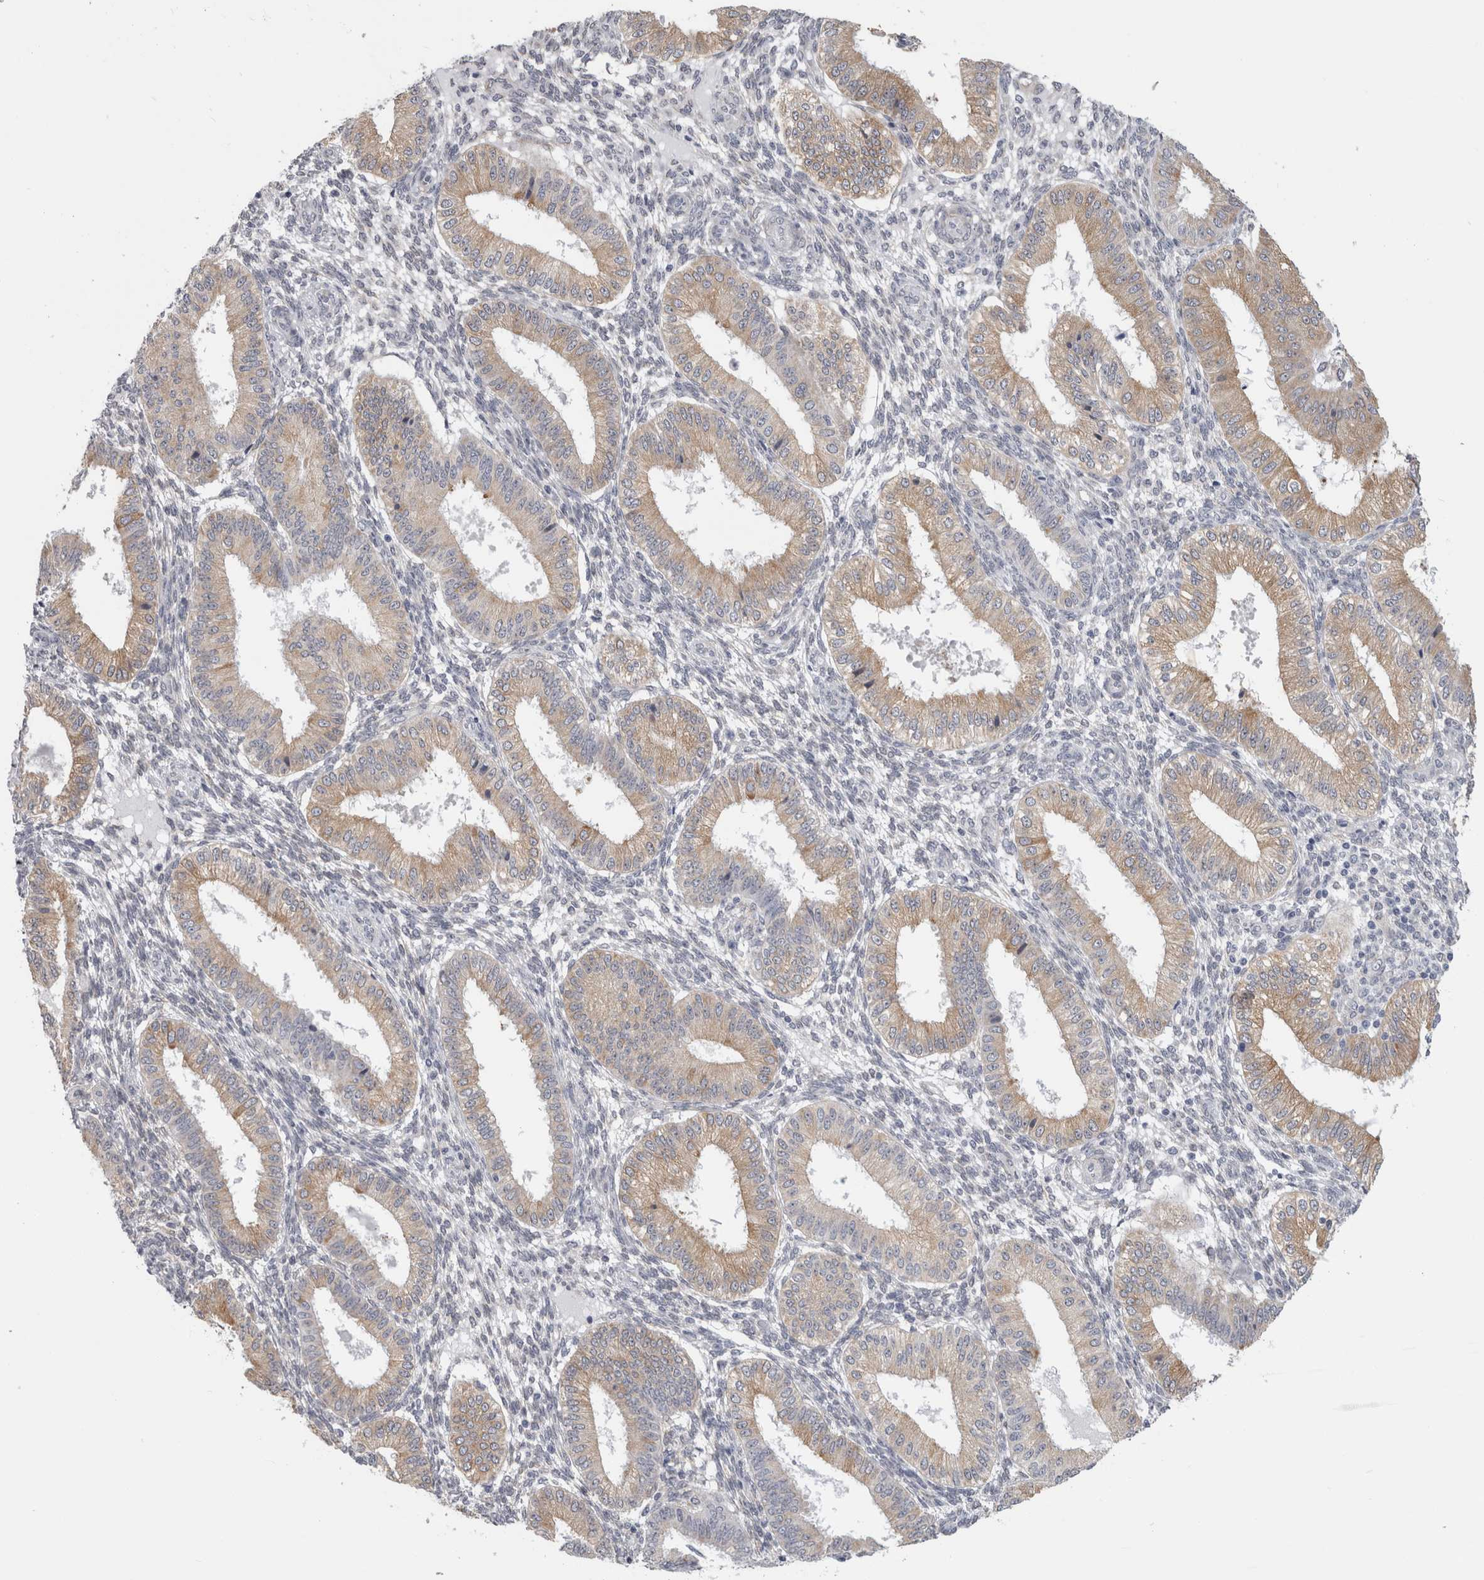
{"staining": {"intensity": "negative", "quantity": "none", "location": "none"}, "tissue": "endometrium", "cell_type": "Cells in endometrial stroma", "image_type": "normal", "snomed": [{"axis": "morphology", "description": "Normal tissue, NOS"}, {"axis": "topography", "description": "Endometrium"}], "caption": "Immunohistochemistry (IHC) histopathology image of unremarkable human endometrium stained for a protein (brown), which reveals no expression in cells in endometrial stroma.", "gene": "TMEM242", "patient": {"sex": "female", "age": 39}}